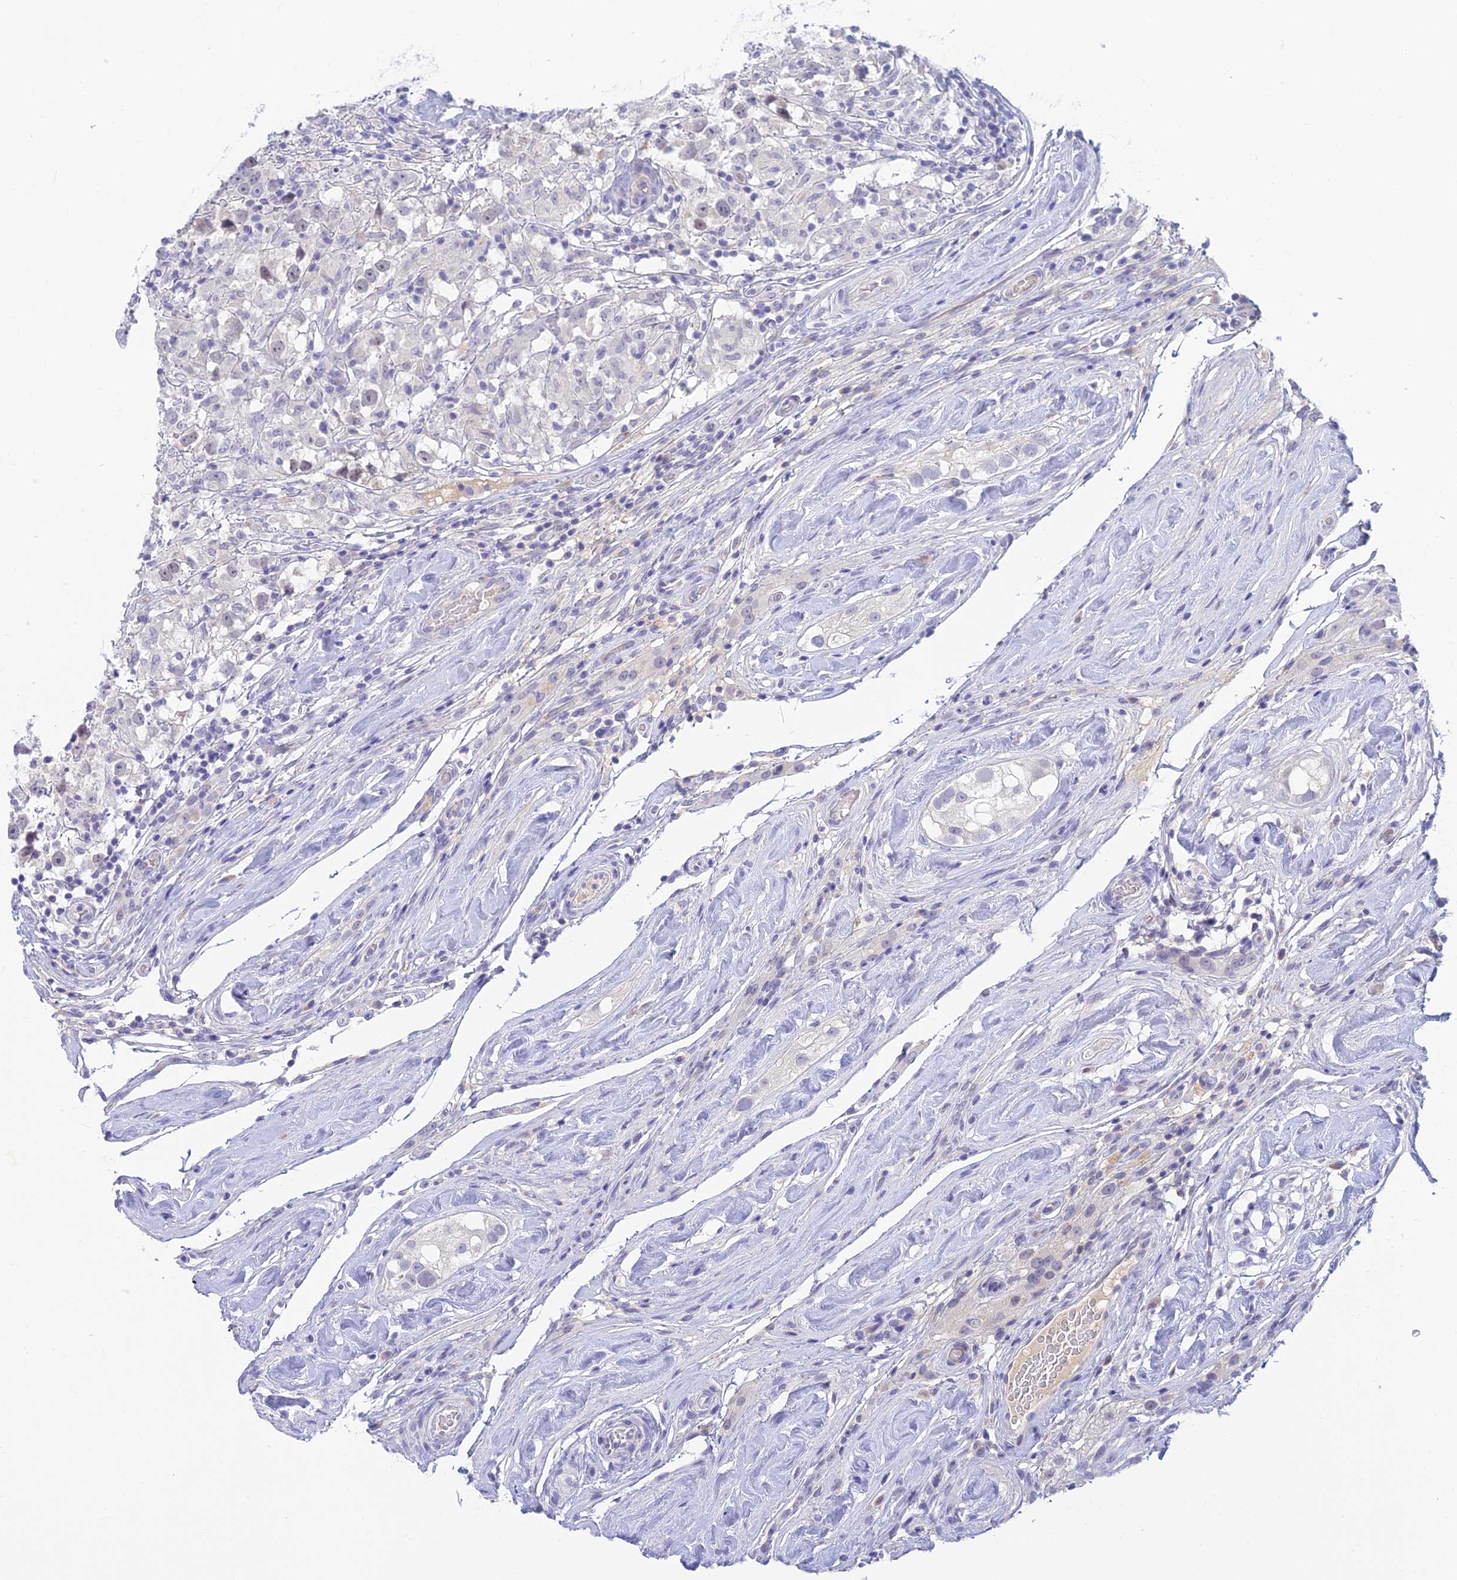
{"staining": {"intensity": "negative", "quantity": "none", "location": "none"}, "tissue": "testis cancer", "cell_type": "Tumor cells", "image_type": "cancer", "snomed": [{"axis": "morphology", "description": "Seminoma, NOS"}, {"axis": "topography", "description": "Testis"}], "caption": "DAB (3,3'-diaminobenzidine) immunohistochemical staining of human testis cancer (seminoma) shows no significant staining in tumor cells.", "gene": "INTS13", "patient": {"sex": "male", "age": 46}}